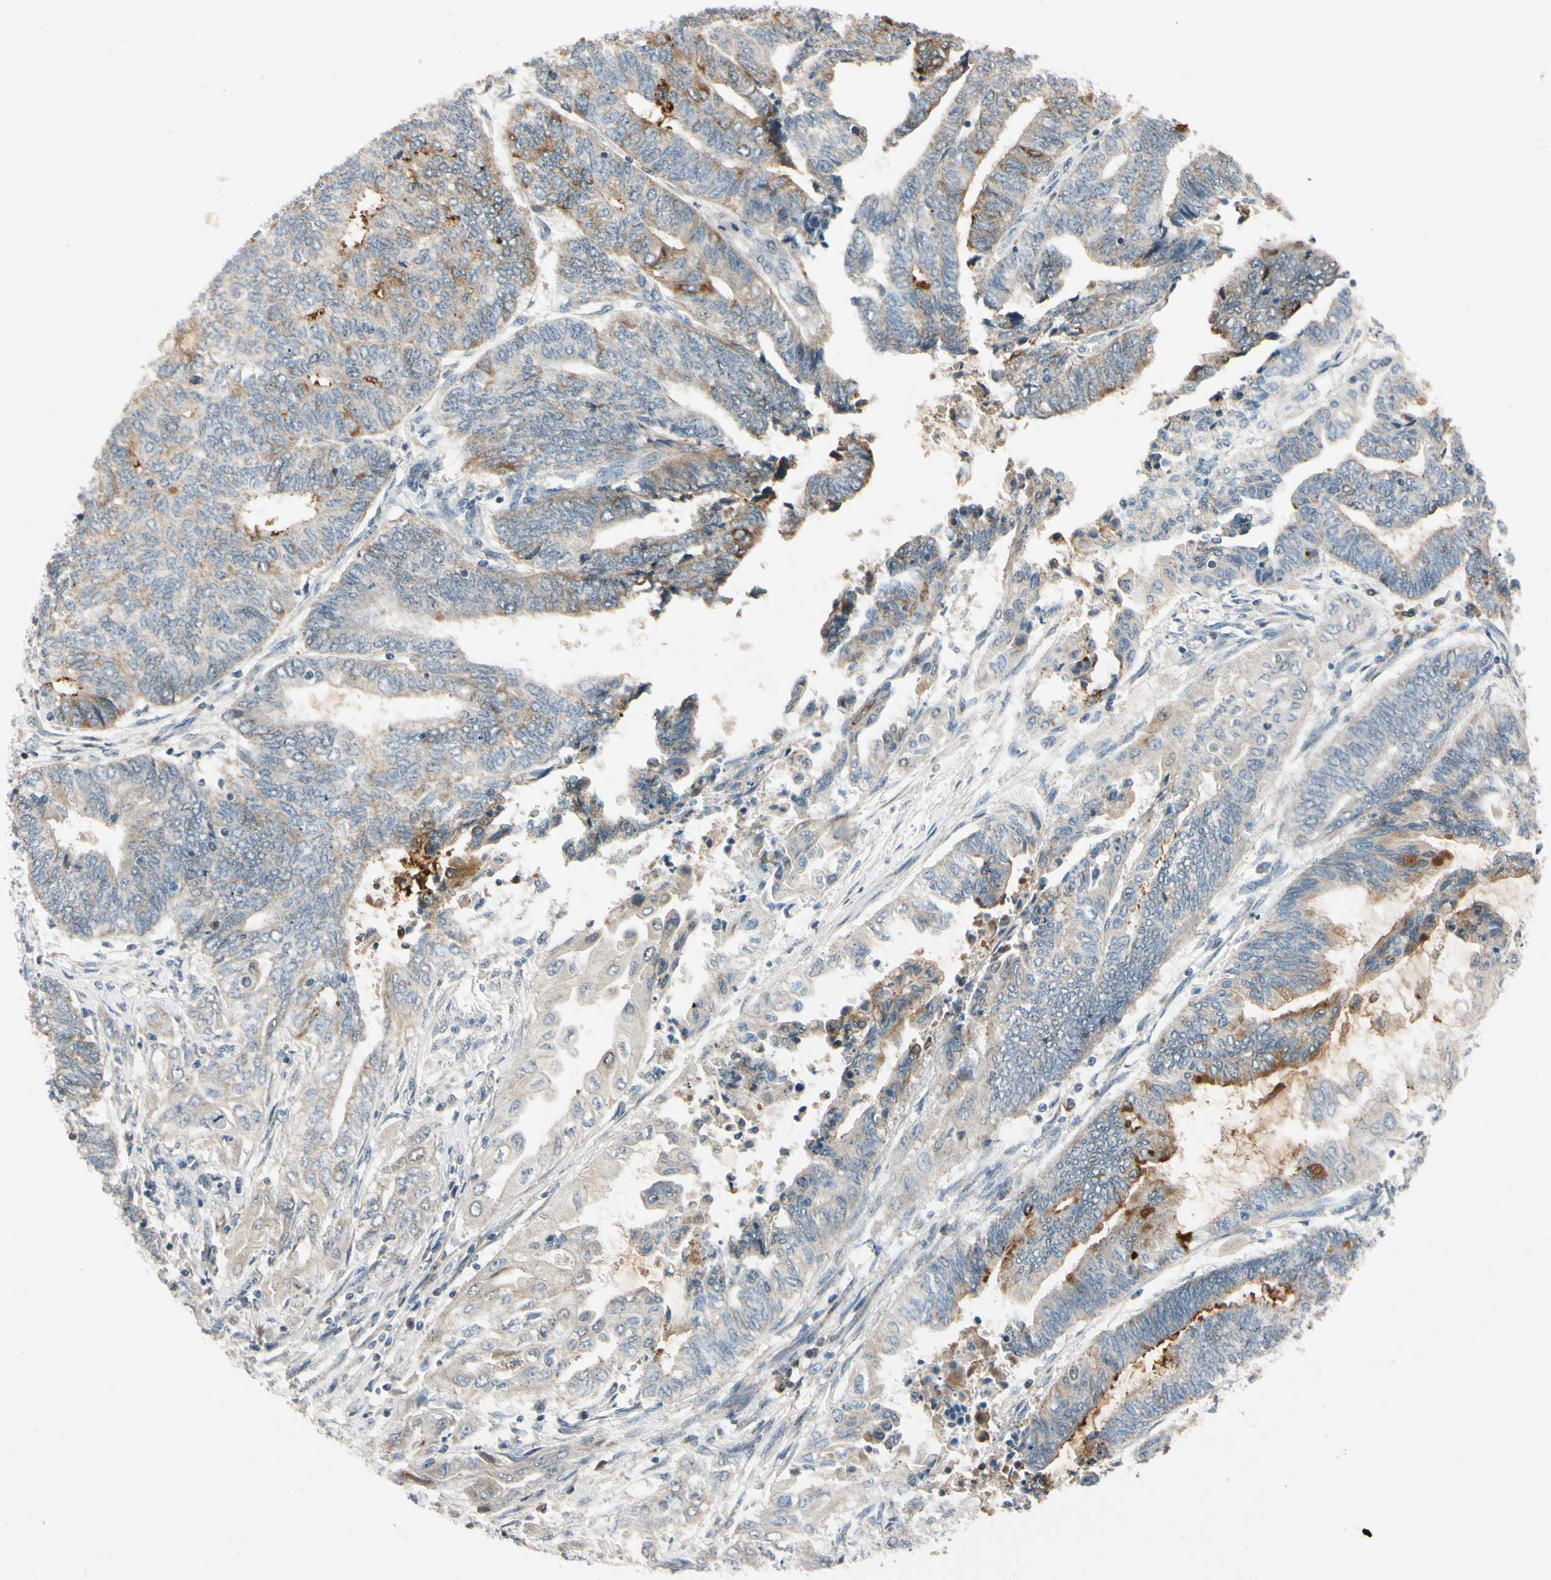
{"staining": {"intensity": "weak", "quantity": "25%-75%", "location": "cytoplasmic/membranous"}, "tissue": "endometrial cancer", "cell_type": "Tumor cells", "image_type": "cancer", "snomed": [{"axis": "morphology", "description": "Adenocarcinoma, NOS"}, {"axis": "topography", "description": "Uterus"}, {"axis": "topography", "description": "Endometrium"}], "caption": "Weak cytoplasmic/membranous protein positivity is appreciated in approximately 25%-75% of tumor cells in endometrial adenocarcinoma.", "gene": "RIOX2", "patient": {"sex": "female", "age": 70}}